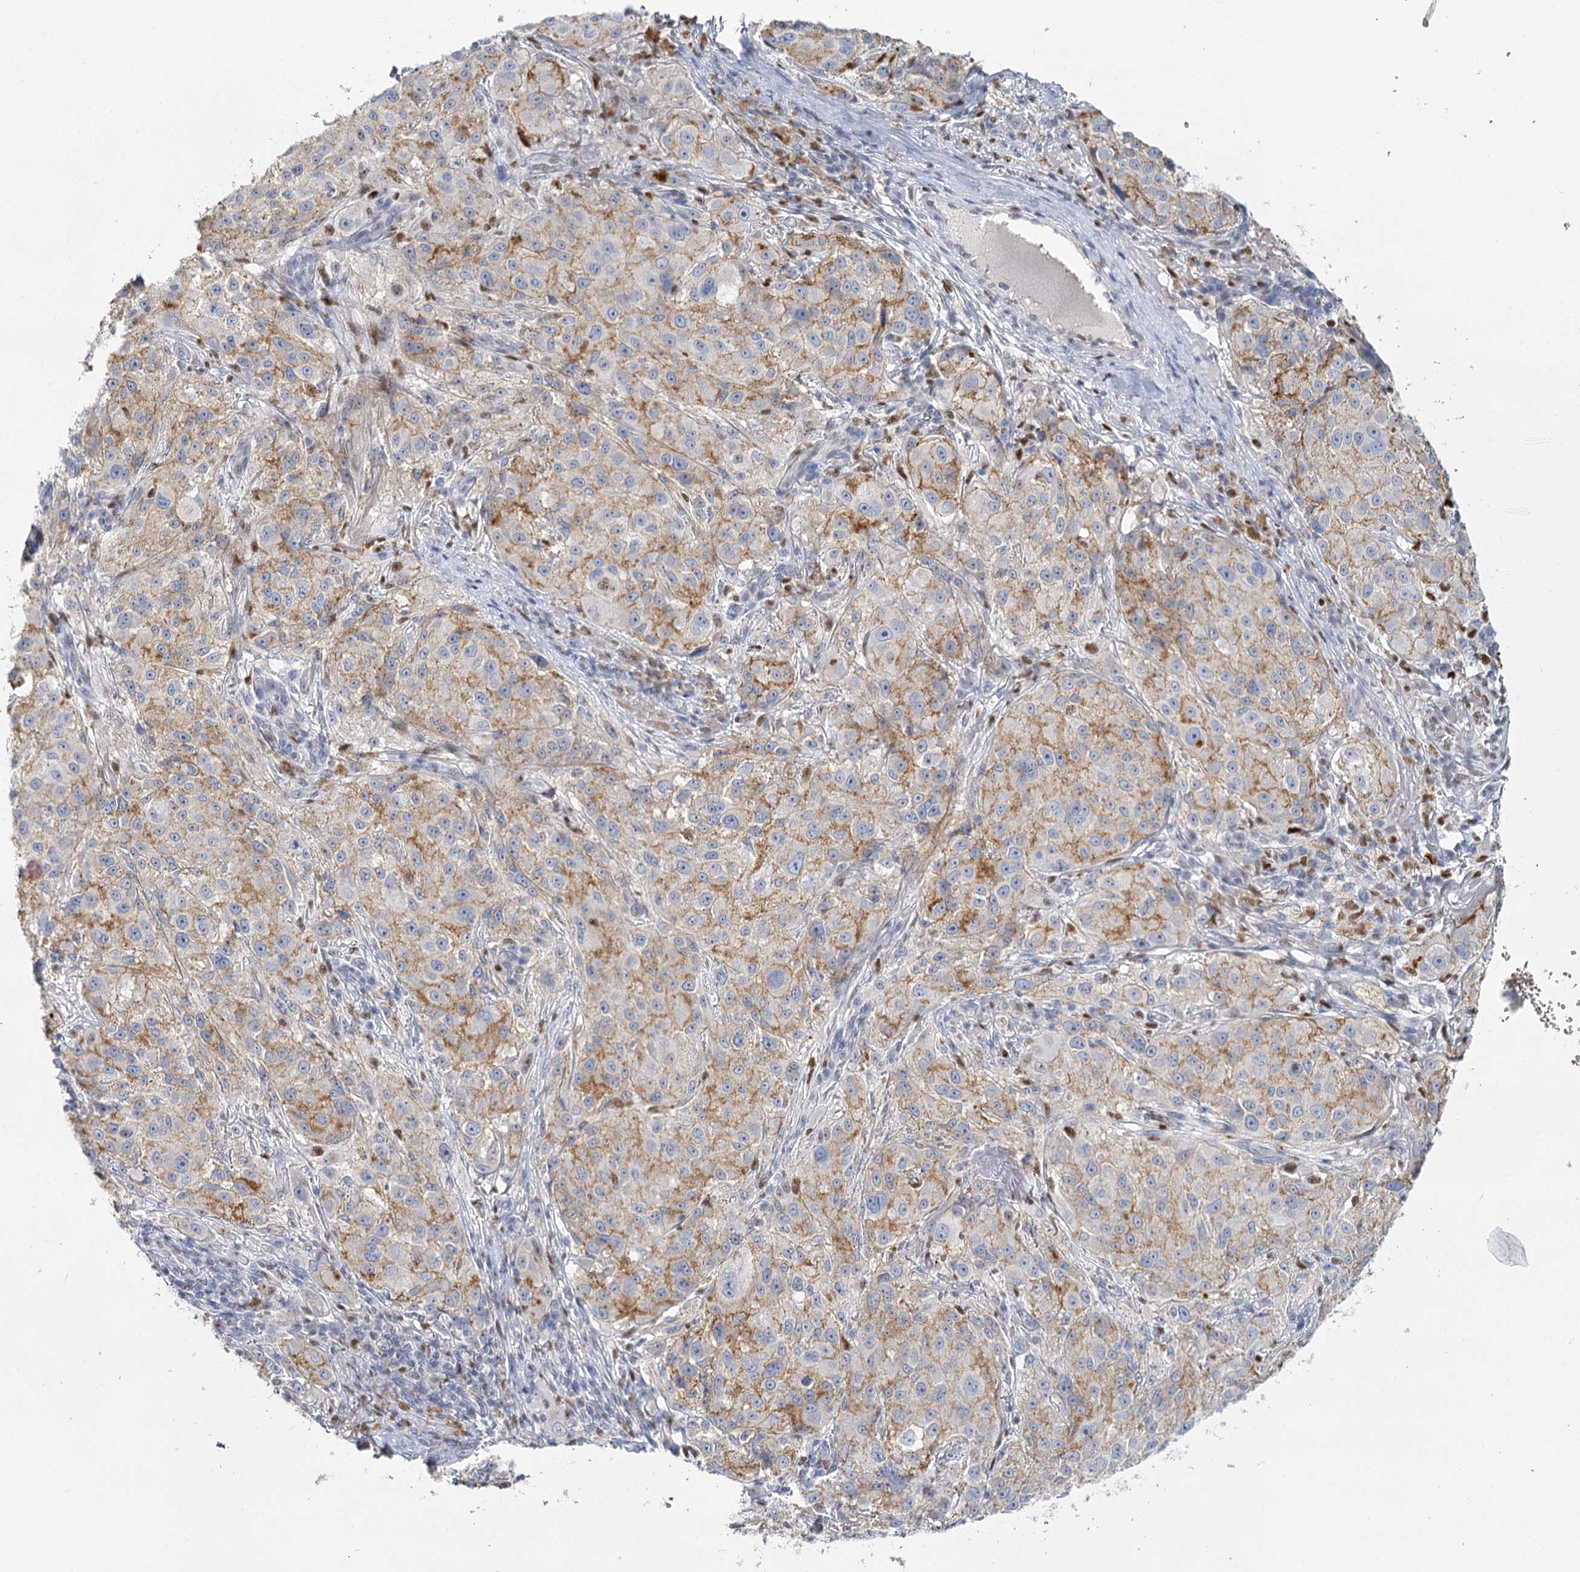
{"staining": {"intensity": "moderate", "quantity": "<25%", "location": "cytoplasmic/membranous"}, "tissue": "melanoma", "cell_type": "Tumor cells", "image_type": "cancer", "snomed": [{"axis": "morphology", "description": "Necrosis, NOS"}, {"axis": "morphology", "description": "Malignant melanoma, NOS"}, {"axis": "topography", "description": "Skin"}], "caption": "This is an image of immunohistochemistry (IHC) staining of malignant melanoma, which shows moderate positivity in the cytoplasmic/membranous of tumor cells.", "gene": "IGSF3", "patient": {"sex": "female", "age": 87}}